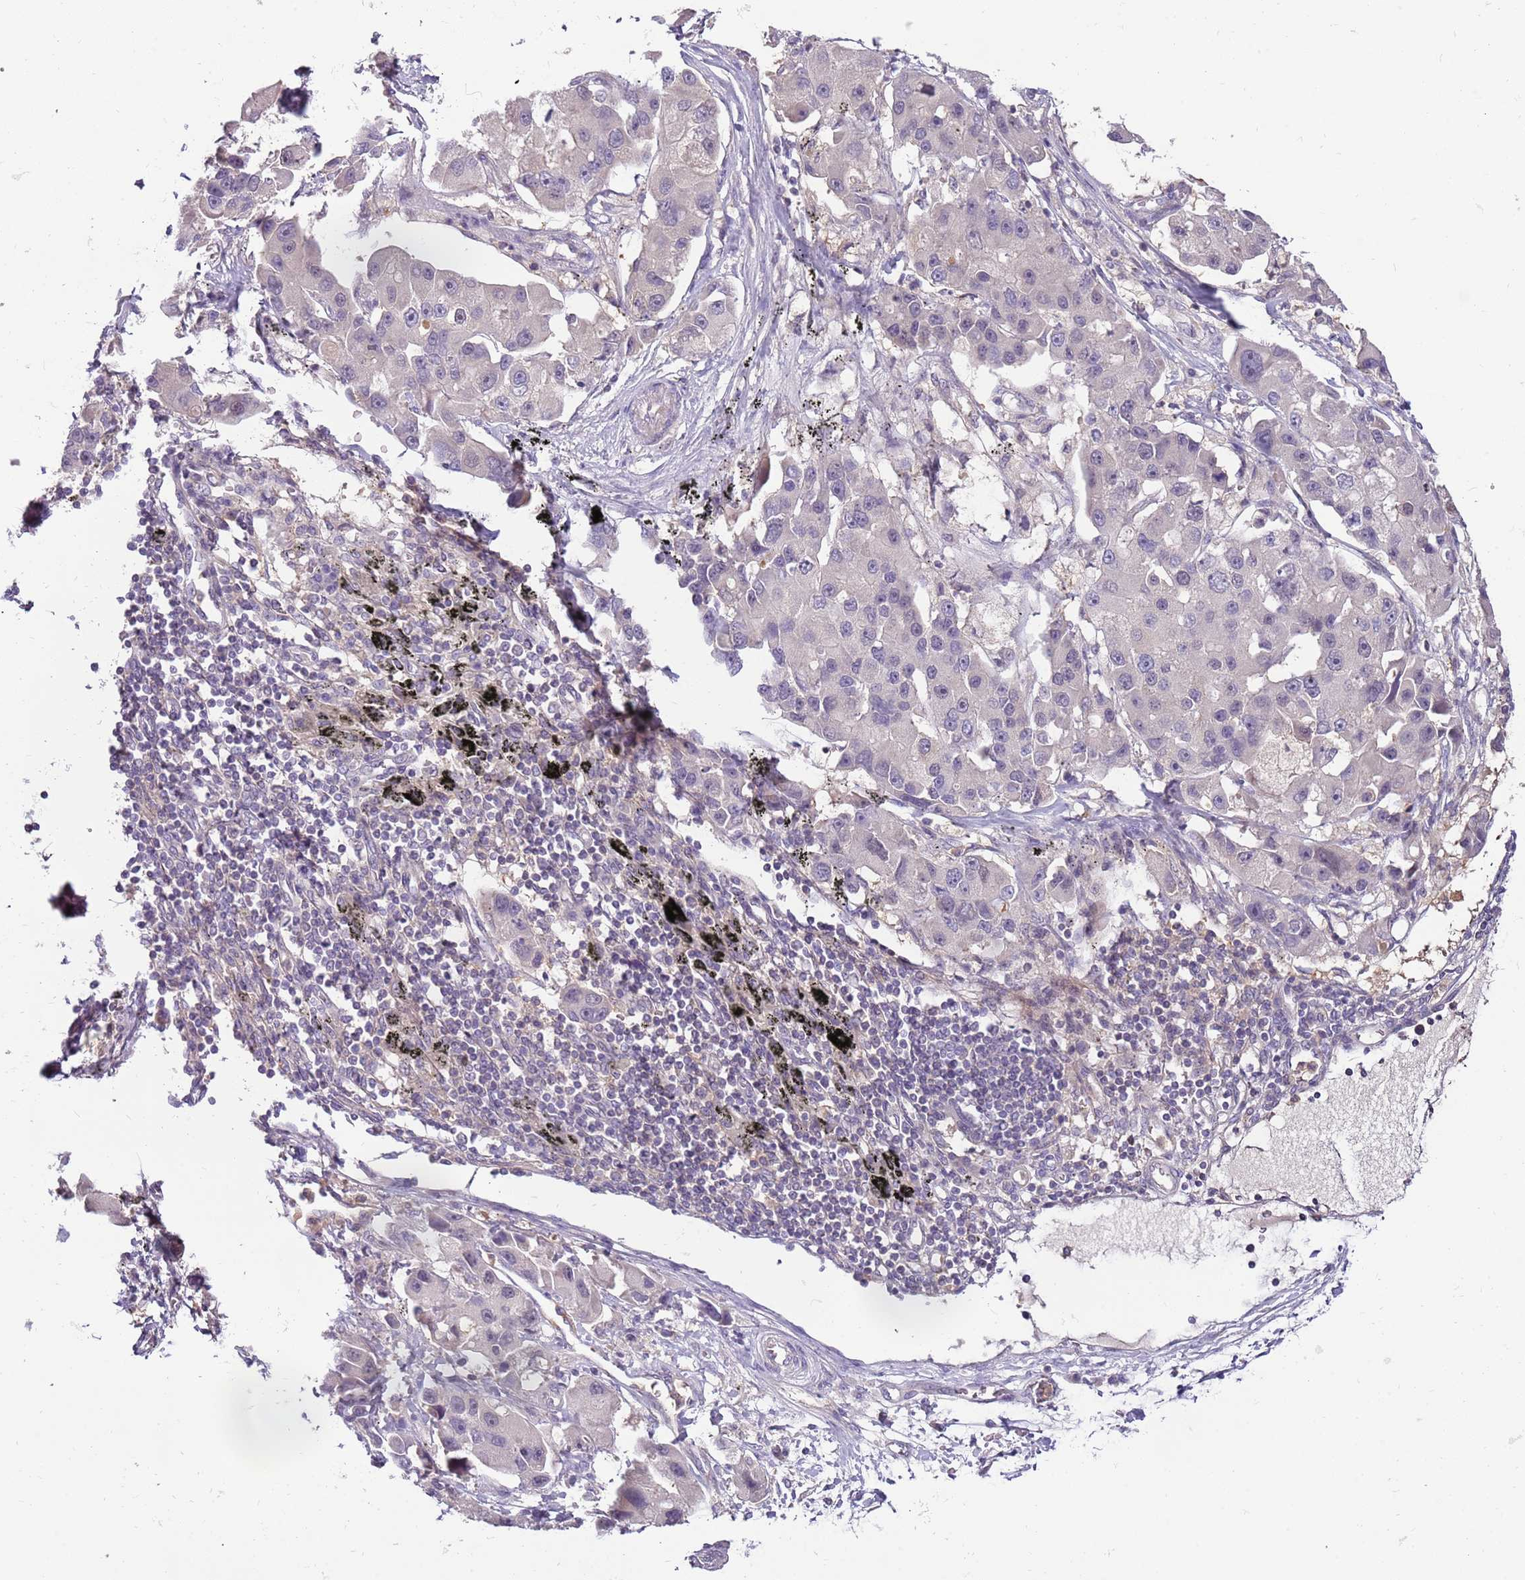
{"staining": {"intensity": "negative", "quantity": "none", "location": "none"}, "tissue": "lung cancer", "cell_type": "Tumor cells", "image_type": "cancer", "snomed": [{"axis": "morphology", "description": "Adenocarcinoma, NOS"}, {"axis": "topography", "description": "Lung"}], "caption": "Image shows no significant protein staining in tumor cells of lung adenocarcinoma.", "gene": "ARHGAP5", "patient": {"sex": "female", "age": 54}}